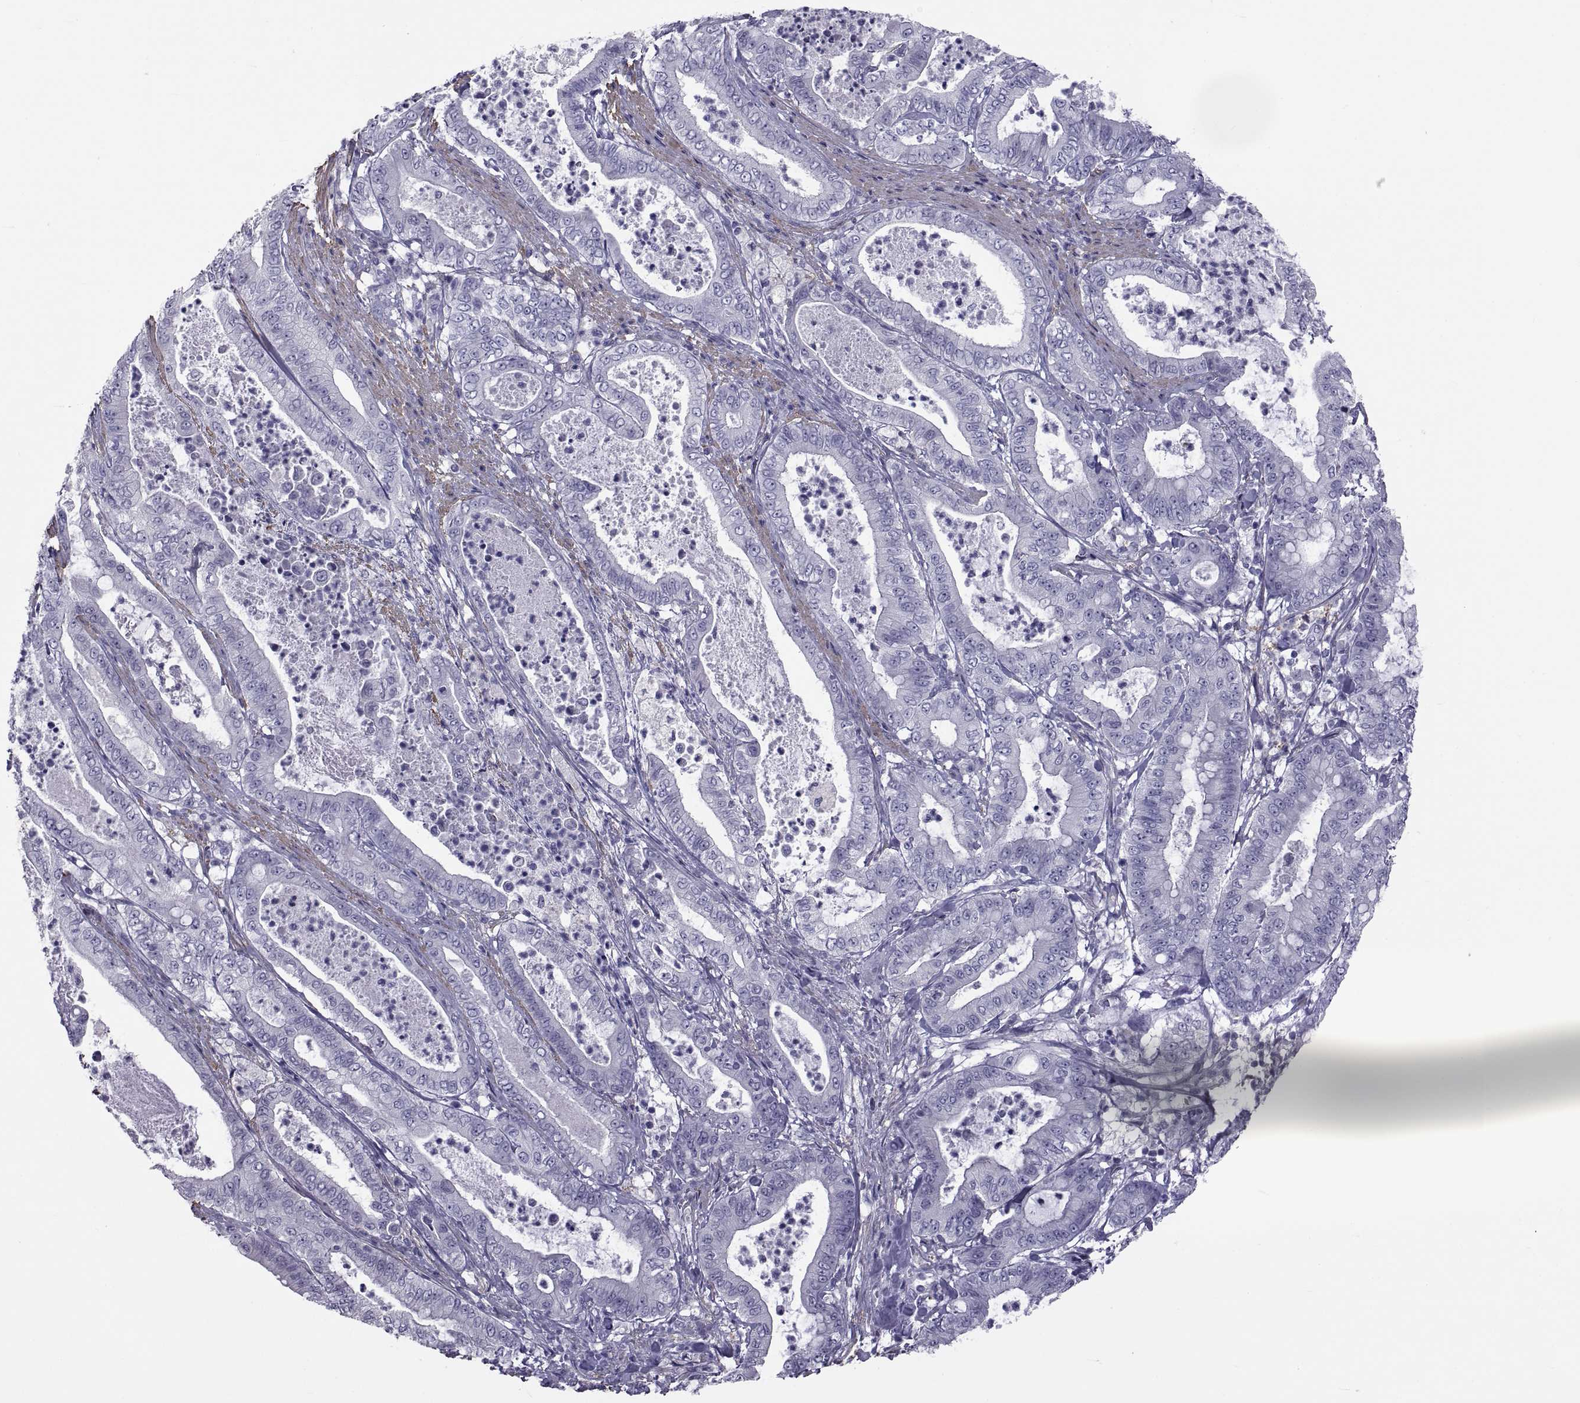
{"staining": {"intensity": "negative", "quantity": "none", "location": "none"}, "tissue": "pancreatic cancer", "cell_type": "Tumor cells", "image_type": "cancer", "snomed": [{"axis": "morphology", "description": "Adenocarcinoma, NOS"}, {"axis": "topography", "description": "Pancreas"}], "caption": "Protein analysis of adenocarcinoma (pancreatic) shows no significant positivity in tumor cells. The staining is performed using DAB brown chromogen with nuclei counter-stained in using hematoxylin.", "gene": "MAGEB1", "patient": {"sex": "male", "age": 71}}